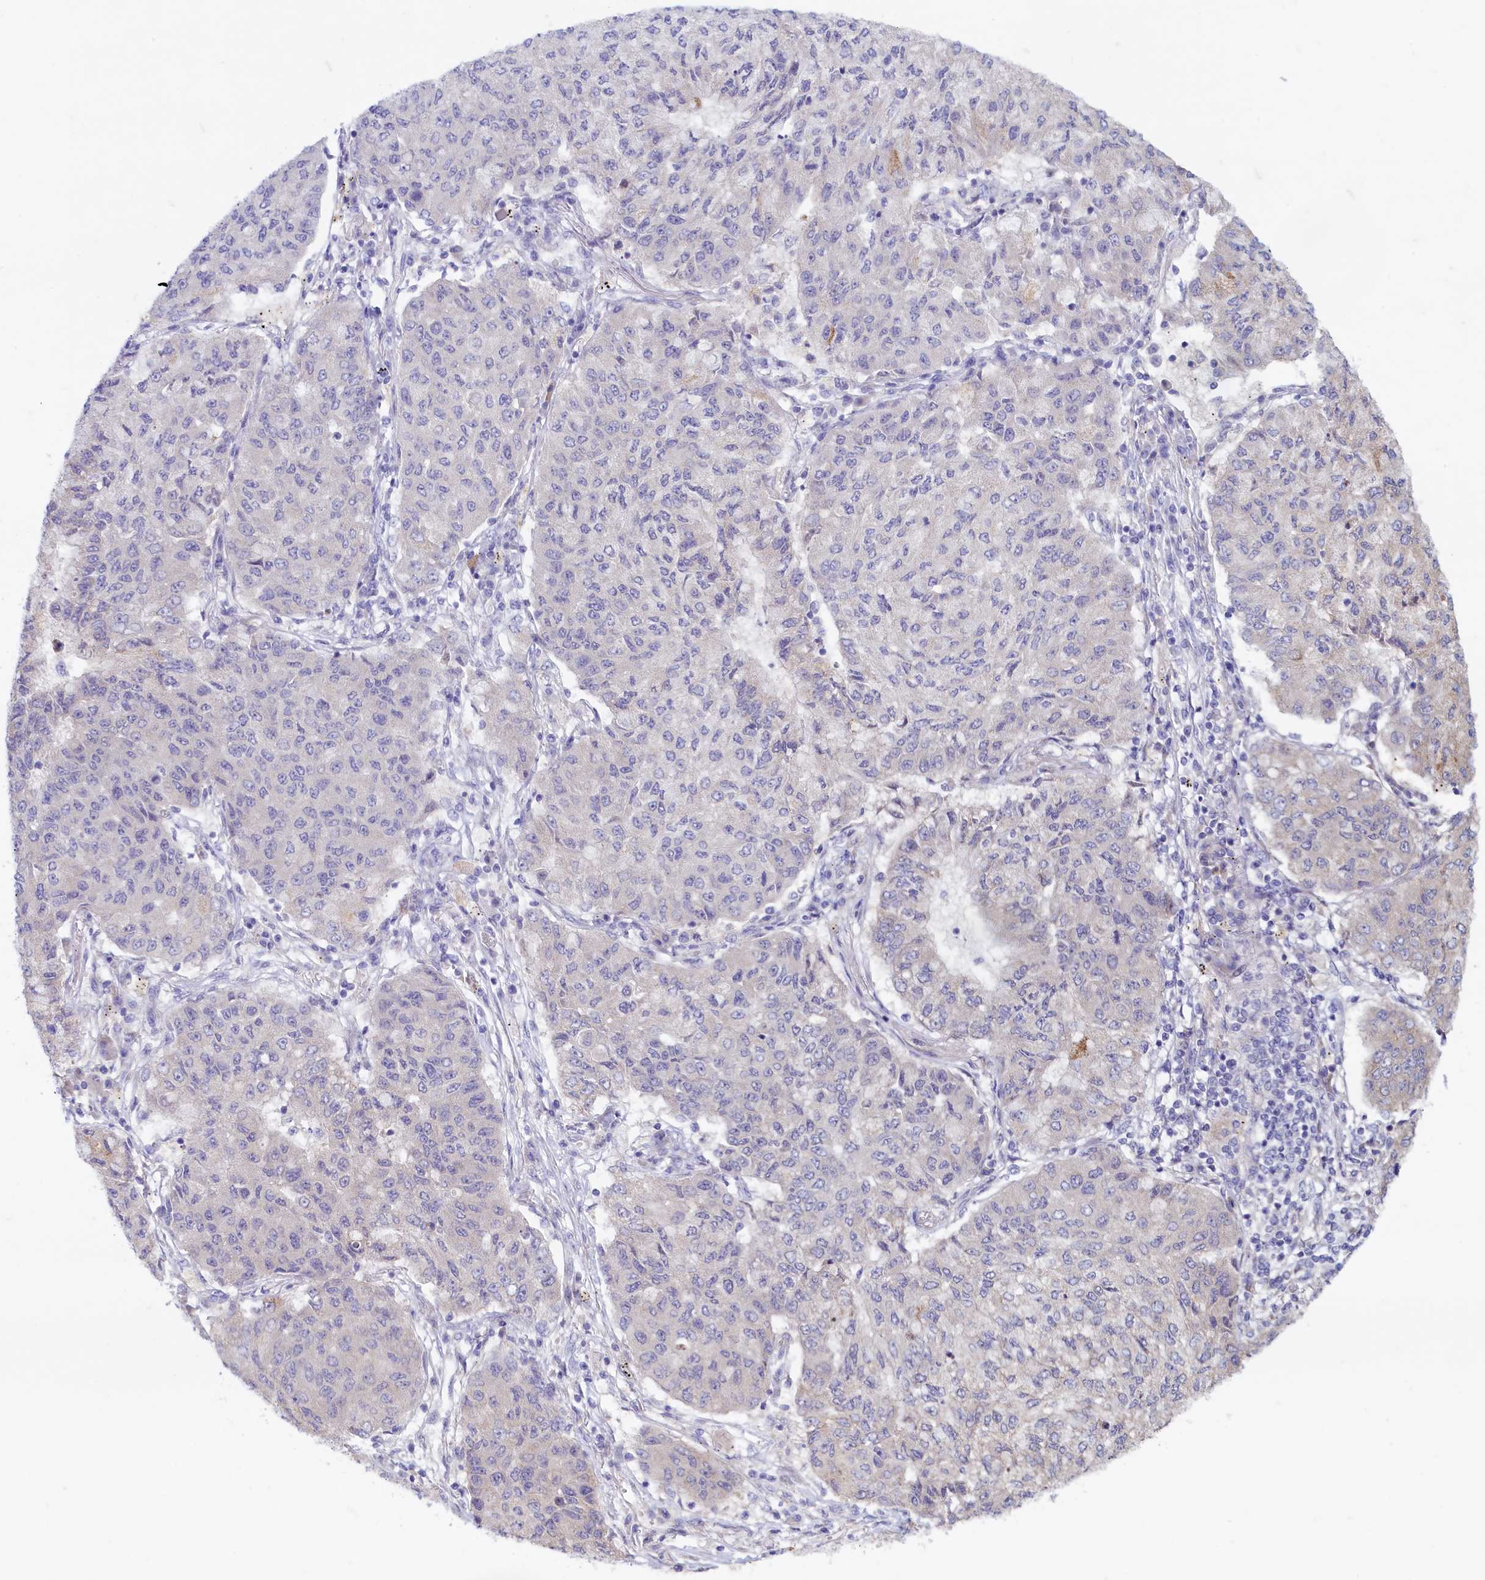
{"staining": {"intensity": "negative", "quantity": "none", "location": "none"}, "tissue": "lung cancer", "cell_type": "Tumor cells", "image_type": "cancer", "snomed": [{"axis": "morphology", "description": "Squamous cell carcinoma, NOS"}, {"axis": "topography", "description": "Lung"}], "caption": "This is a image of immunohistochemistry staining of lung cancer, which shows no expression in tumor cells.", "gene": "MAP1LC3A", "patient": {"sex": "male", "age": 74}}